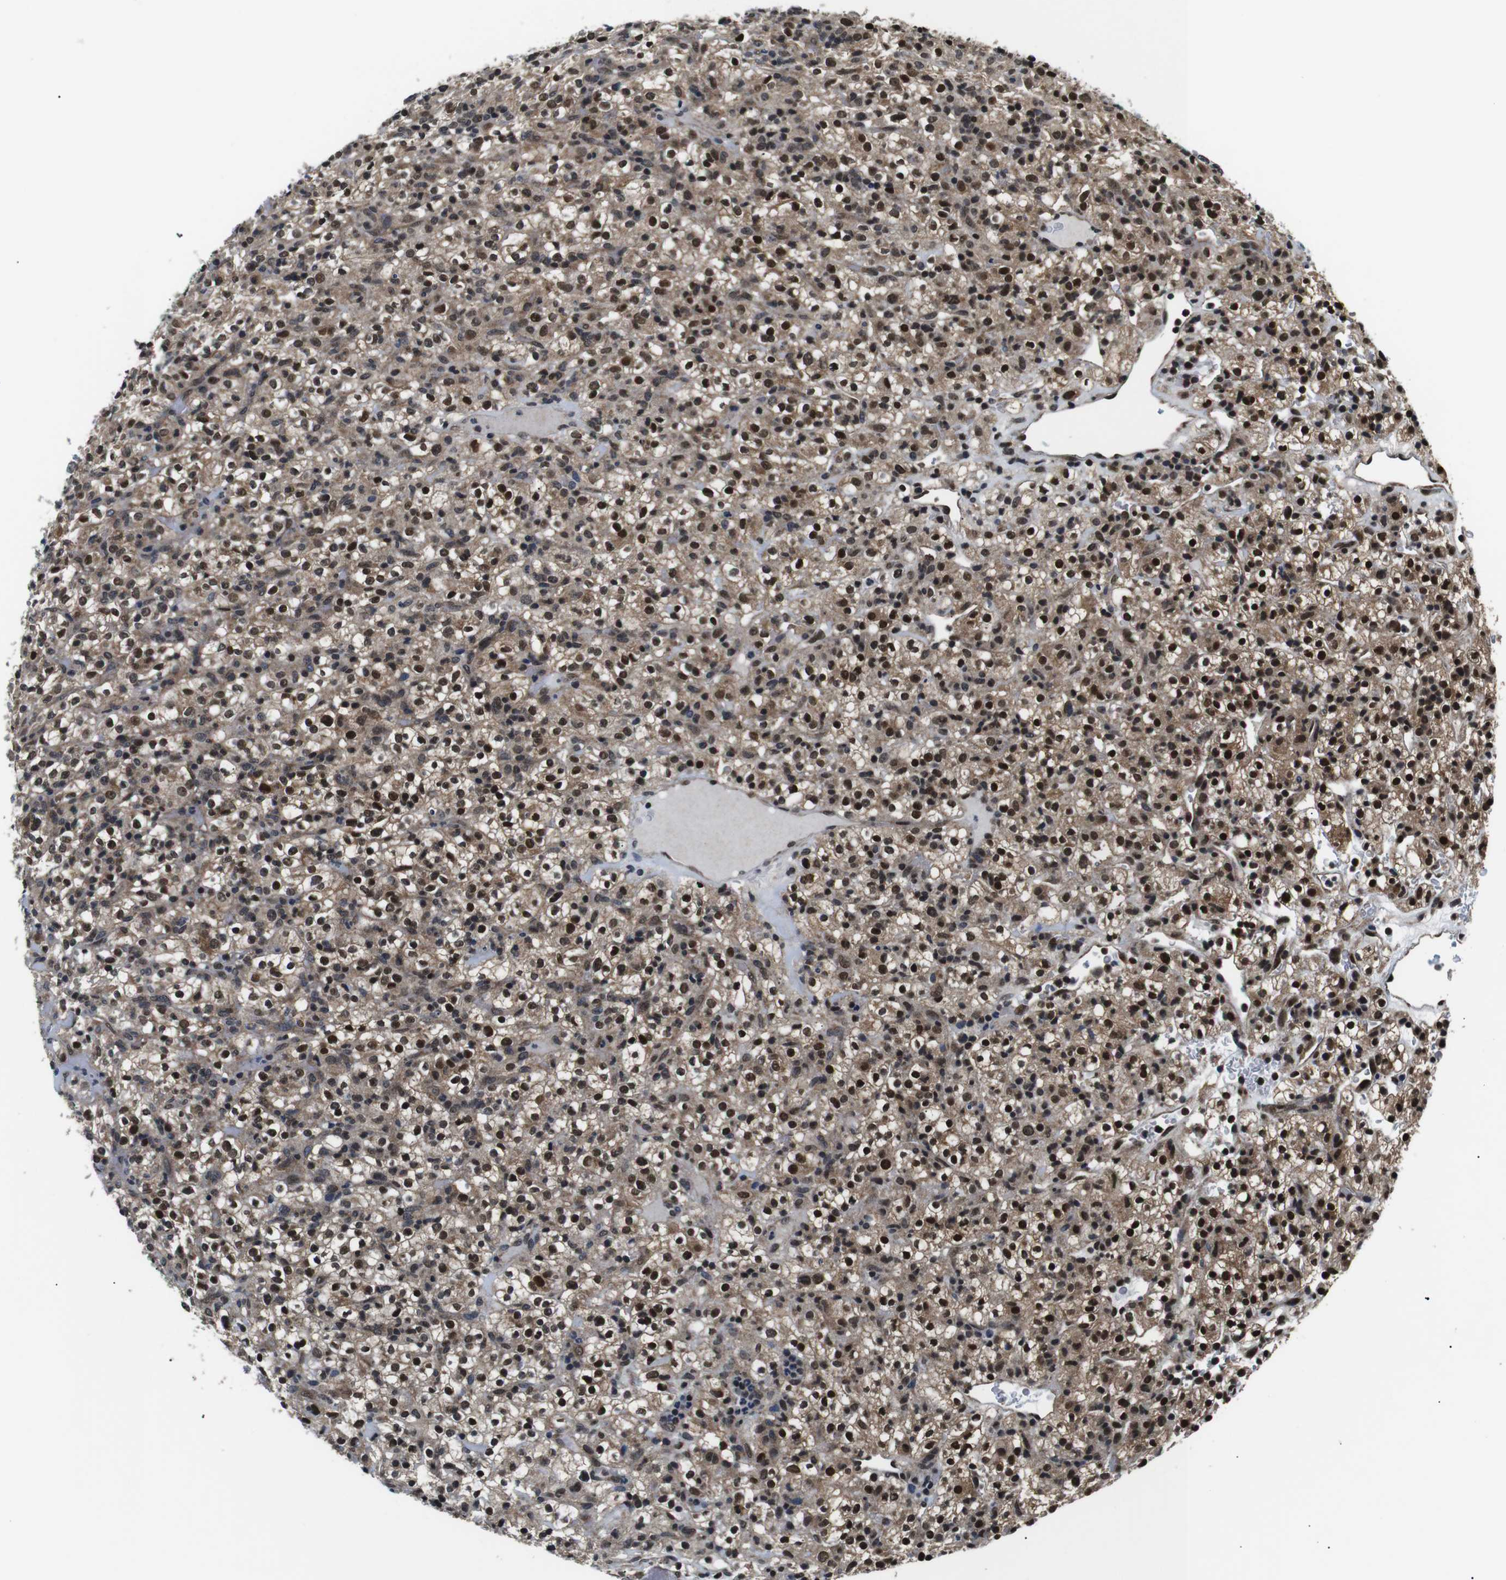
{"staining": {"intensity": "strong", "quantity": ">75%", "location": "cytoplasmic/membranous,nuclear"}, "tissue": "renal cancer", "cell_type": "Tumor cells", "image_type": "cancer", "snomed": [{"axis": "morphology", "description": "Normal tissue, NOS"}, {"axis": "morphology", "description": "Adenocarcinoma, NOS"}, {"axis": "topography", "description": "Kidney"}], "caption": "Protein staining of renal adenocarcinoma tissue displays strong cytoplasmic/membranous and nuclear positivity in about >75% of tumor cells.", "gene": "SKP1", "patient": {"sex": "female", "age": 72}}